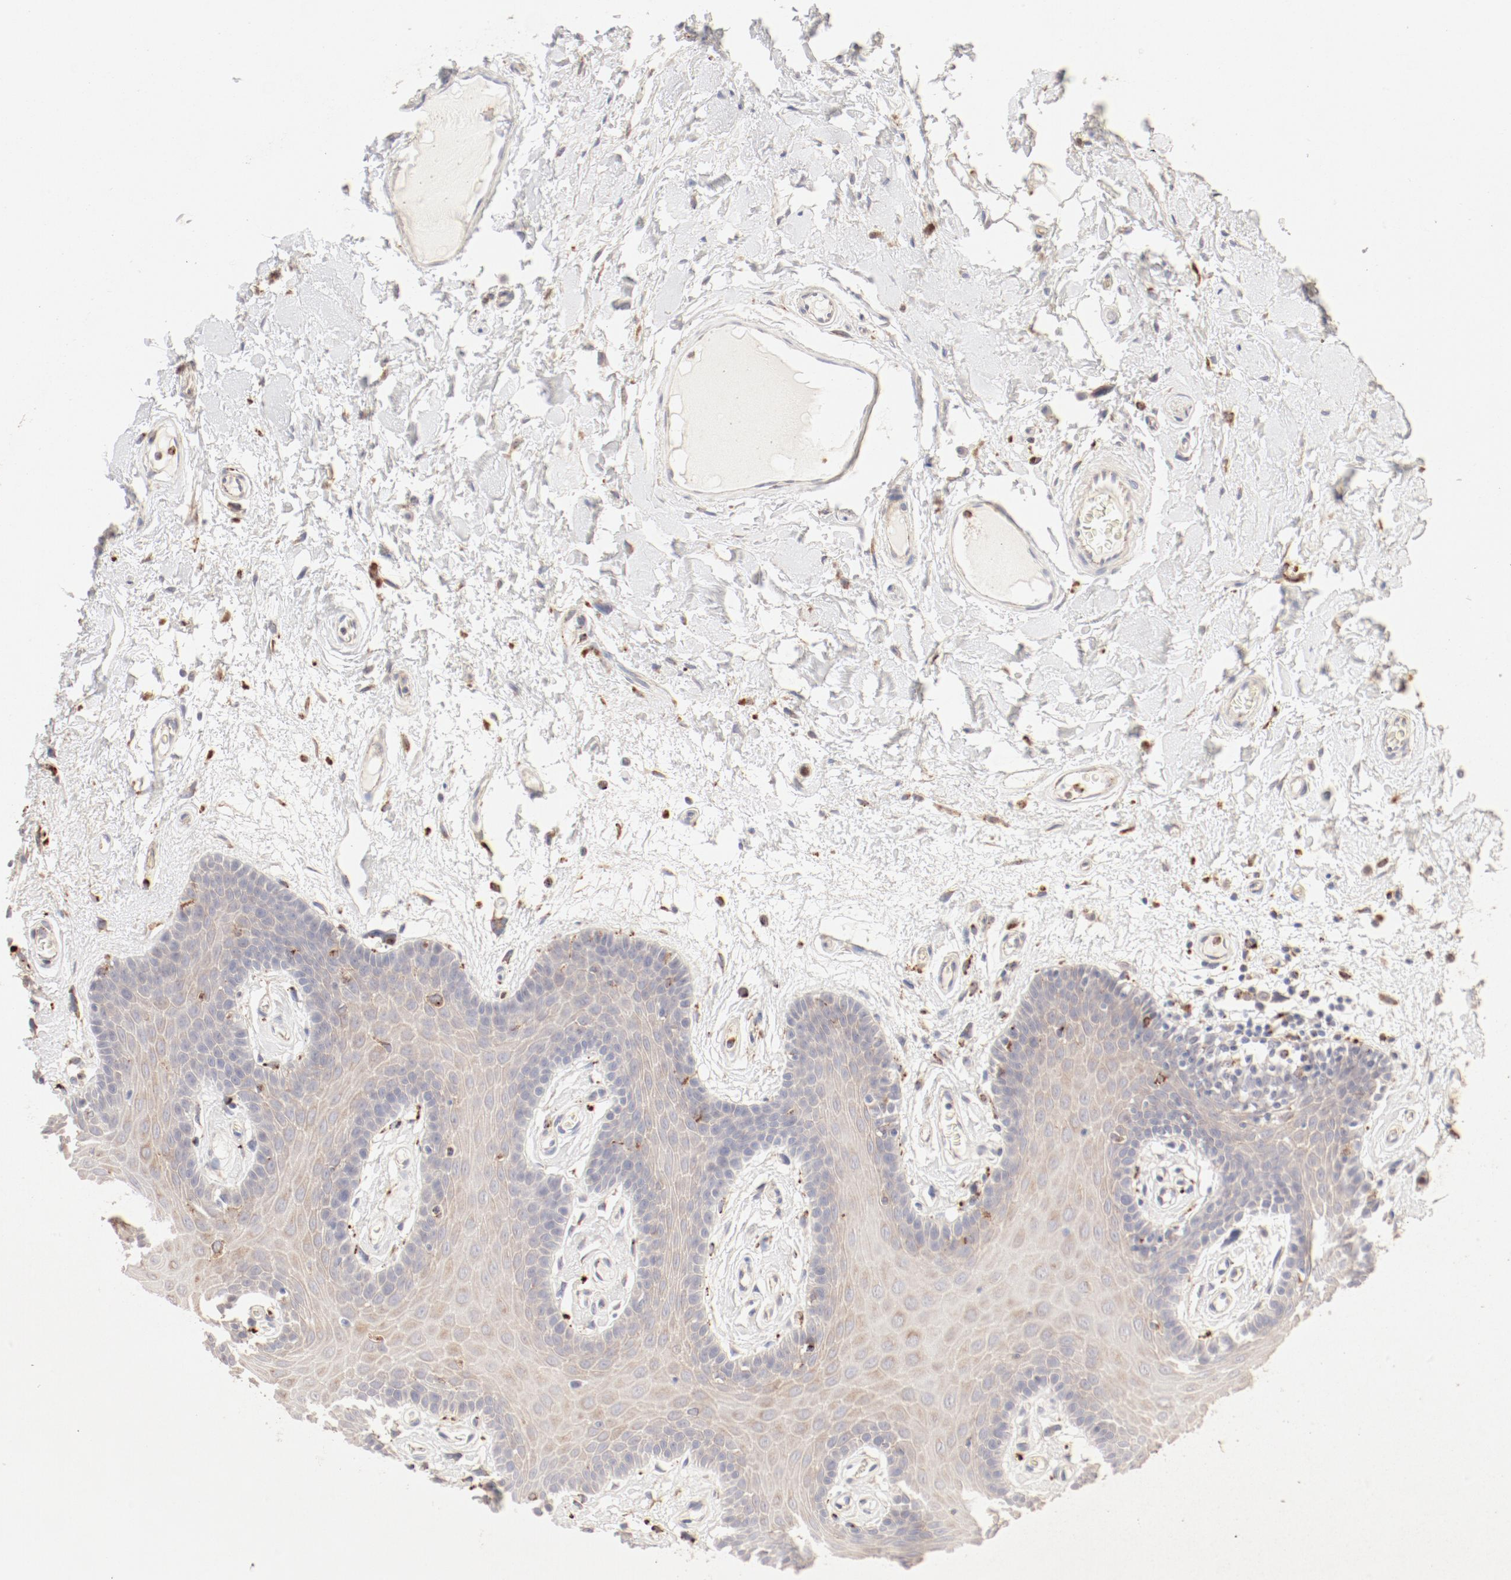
{"staining": {"intensity": "weak", "quantity": ">75%", "location": "cytoplasmic/membranous"}, "tissue": "oral mucosa", "cell_type": "Squamous epithelial cells", "image_type": "normal", "snomed": [{"axis": "morphology", "description": "Normal tissue, NOS"}, {"axis": "morphology", "description": "Squamous cell carcinoma, NOS"}, {"axis": "topography", "description": "Skeletal muscle"}, {"axis": "topography", "description": "Oral tissue"}, {"axis": "topography", "description": "Head-Neck"}], "caption": "Immunohistochemical staining of benign human oral mucosa displays low levels of weak cytoplasmic/membranous staining in approximately >75% of squamous epithelial cells. (Stains: DAB in brown, nuclei in blue, Microscopy: brightfield microscopy at high magnification).", "gene": "CTSH", "patient": {"sex": "male", "age": 71}}